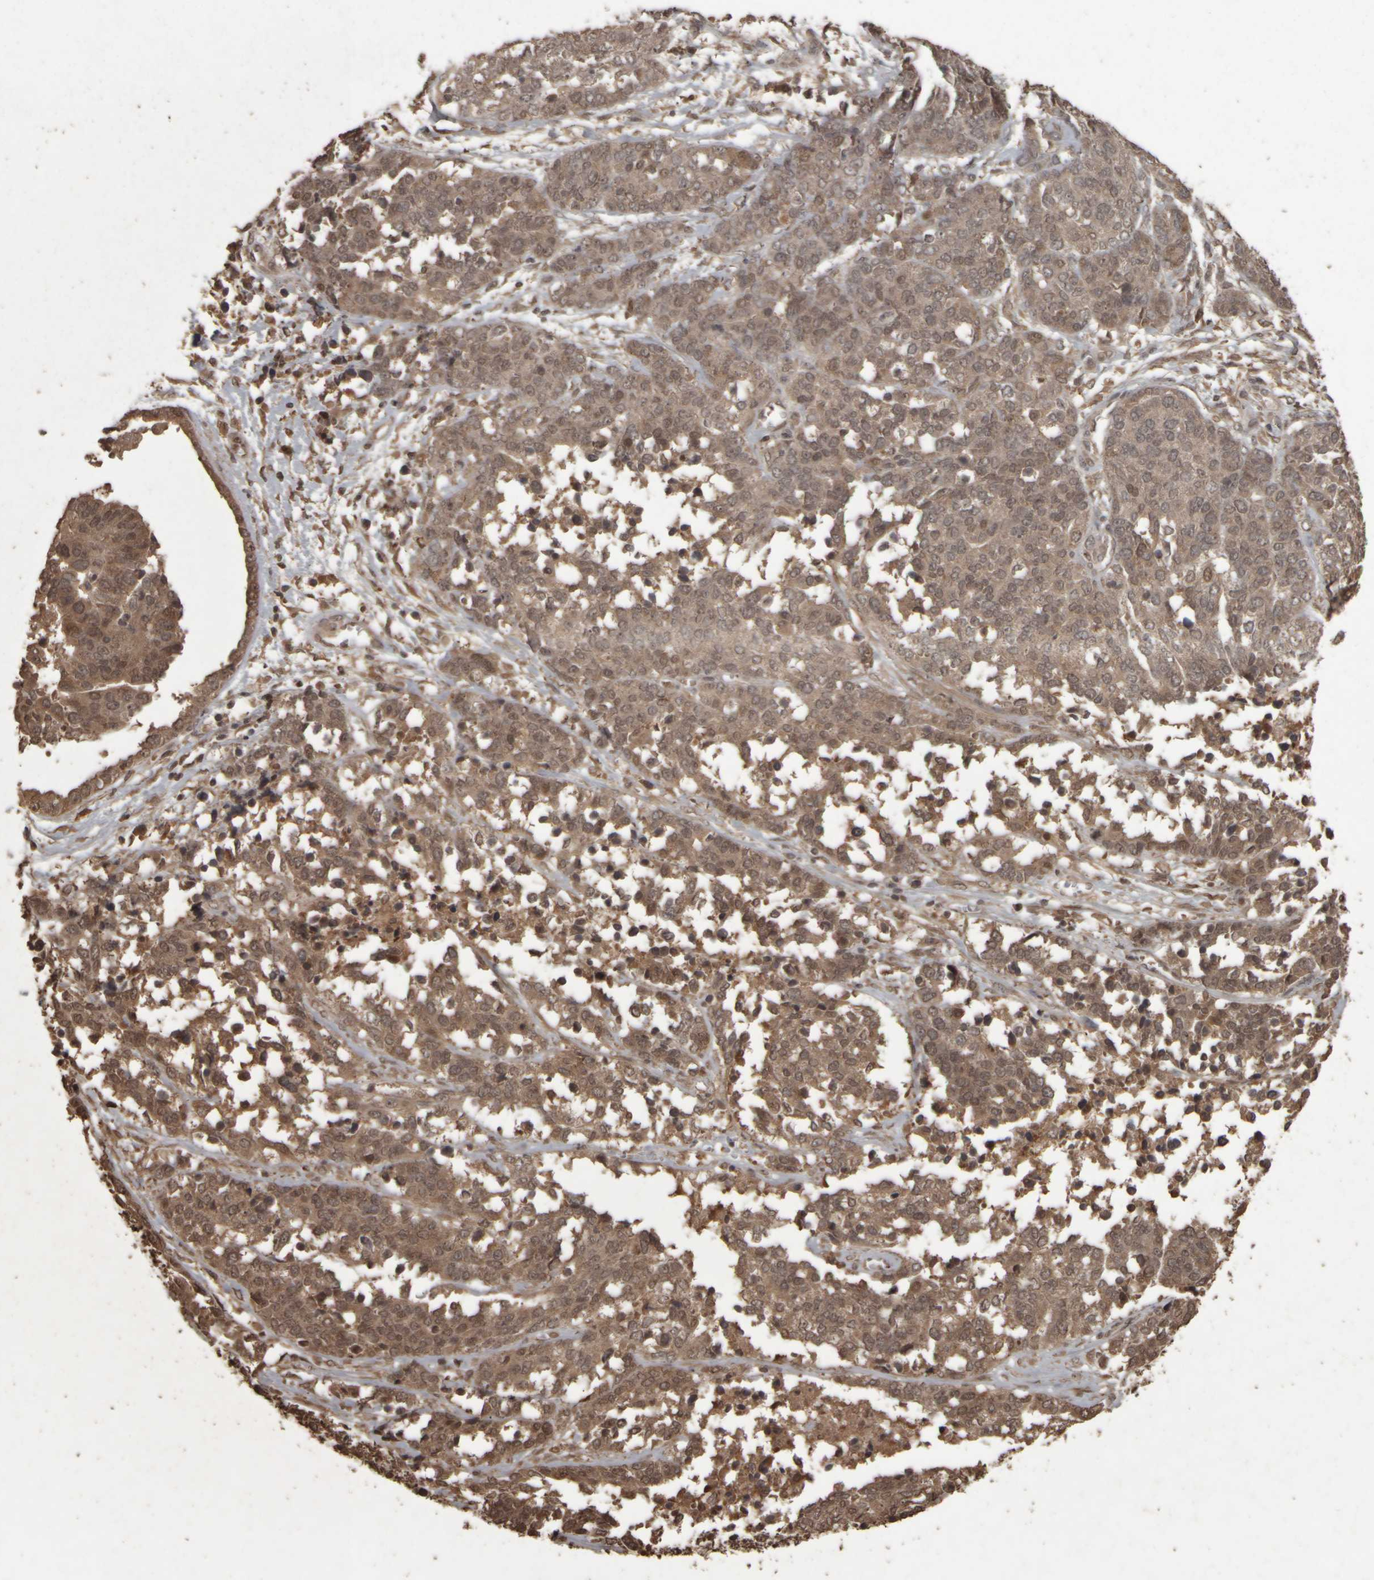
{"staining": {"intensity": "moderate", "quantity": ">75%", "location": "cytoplasmic/membranous"}, "tissue": "ovarian cancer", "cell_type": "Tumor cells", "image_type": "cancer", "snomed": [{"axis": "morphology", "description": "Cystadenocarcinoma, serous, NOS"}, {"axis": "topography", "description": "Ovary"}], "caption": "Immunohistochemical staining of human ovarian cancer demonstrates medium levels of moderate cytoplasmic/membranous staining in about >75% of tumor cells.", "gene": "ACO1", "patient": {"sex": "female", "age": 44}}